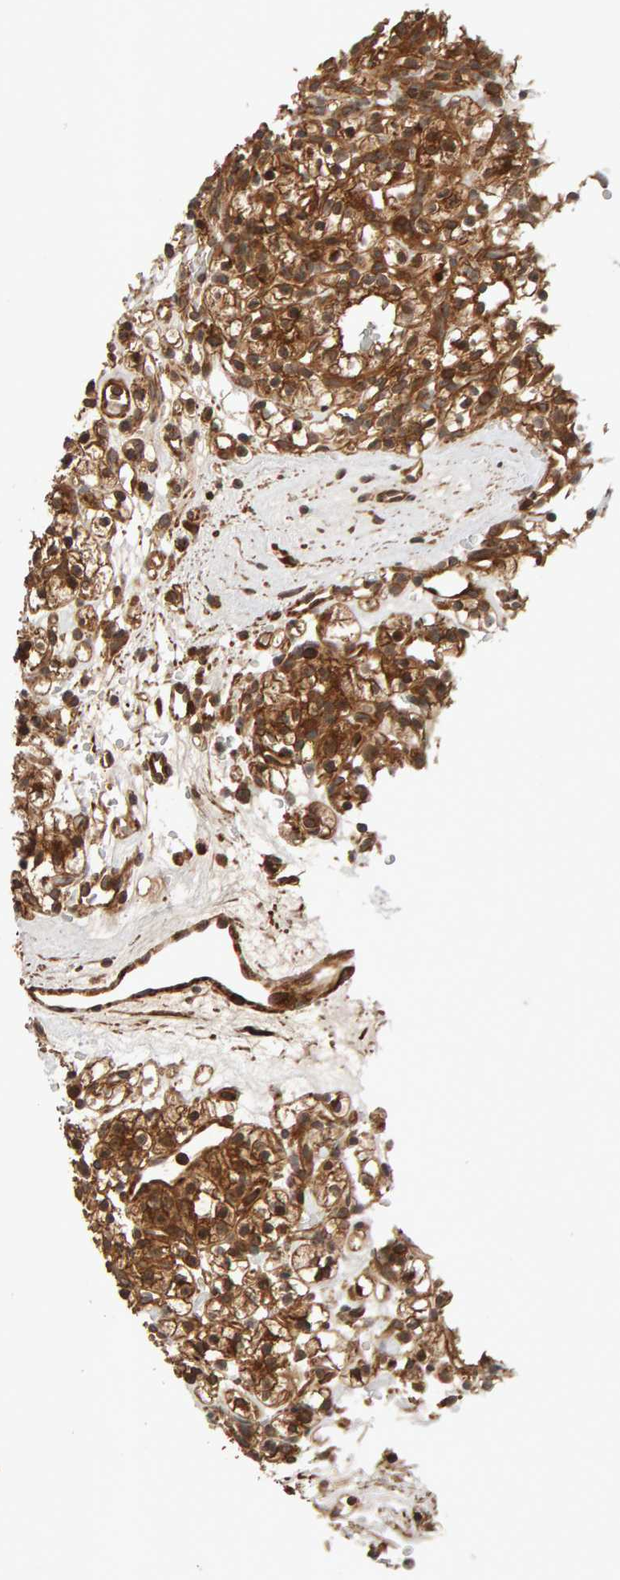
{"staining": {"intensity": "moderate", "quantity": ">75%", "location": "cytoplasmic/membranous"}, "tissue": "renal cancer", "cell_type": "Tumor cells", "image_type": "cancer", "snomed": [{"axis": "morphology", "description": "Adenocarcinoma, NOS"}, {"axis": "topography", "description": "Kidney"}], "caption": "This photomicrograph shows renal adenocarcinoma stained with immunohistochemistry (IHC) to label a protein in brown. The cytoplasmic/membranous of tumor cells show moderate positivity for the protein. Nuclei are counter-stained blue.", "gene": "SYNRG", "patient": {"sex": "female", "age": 57}}